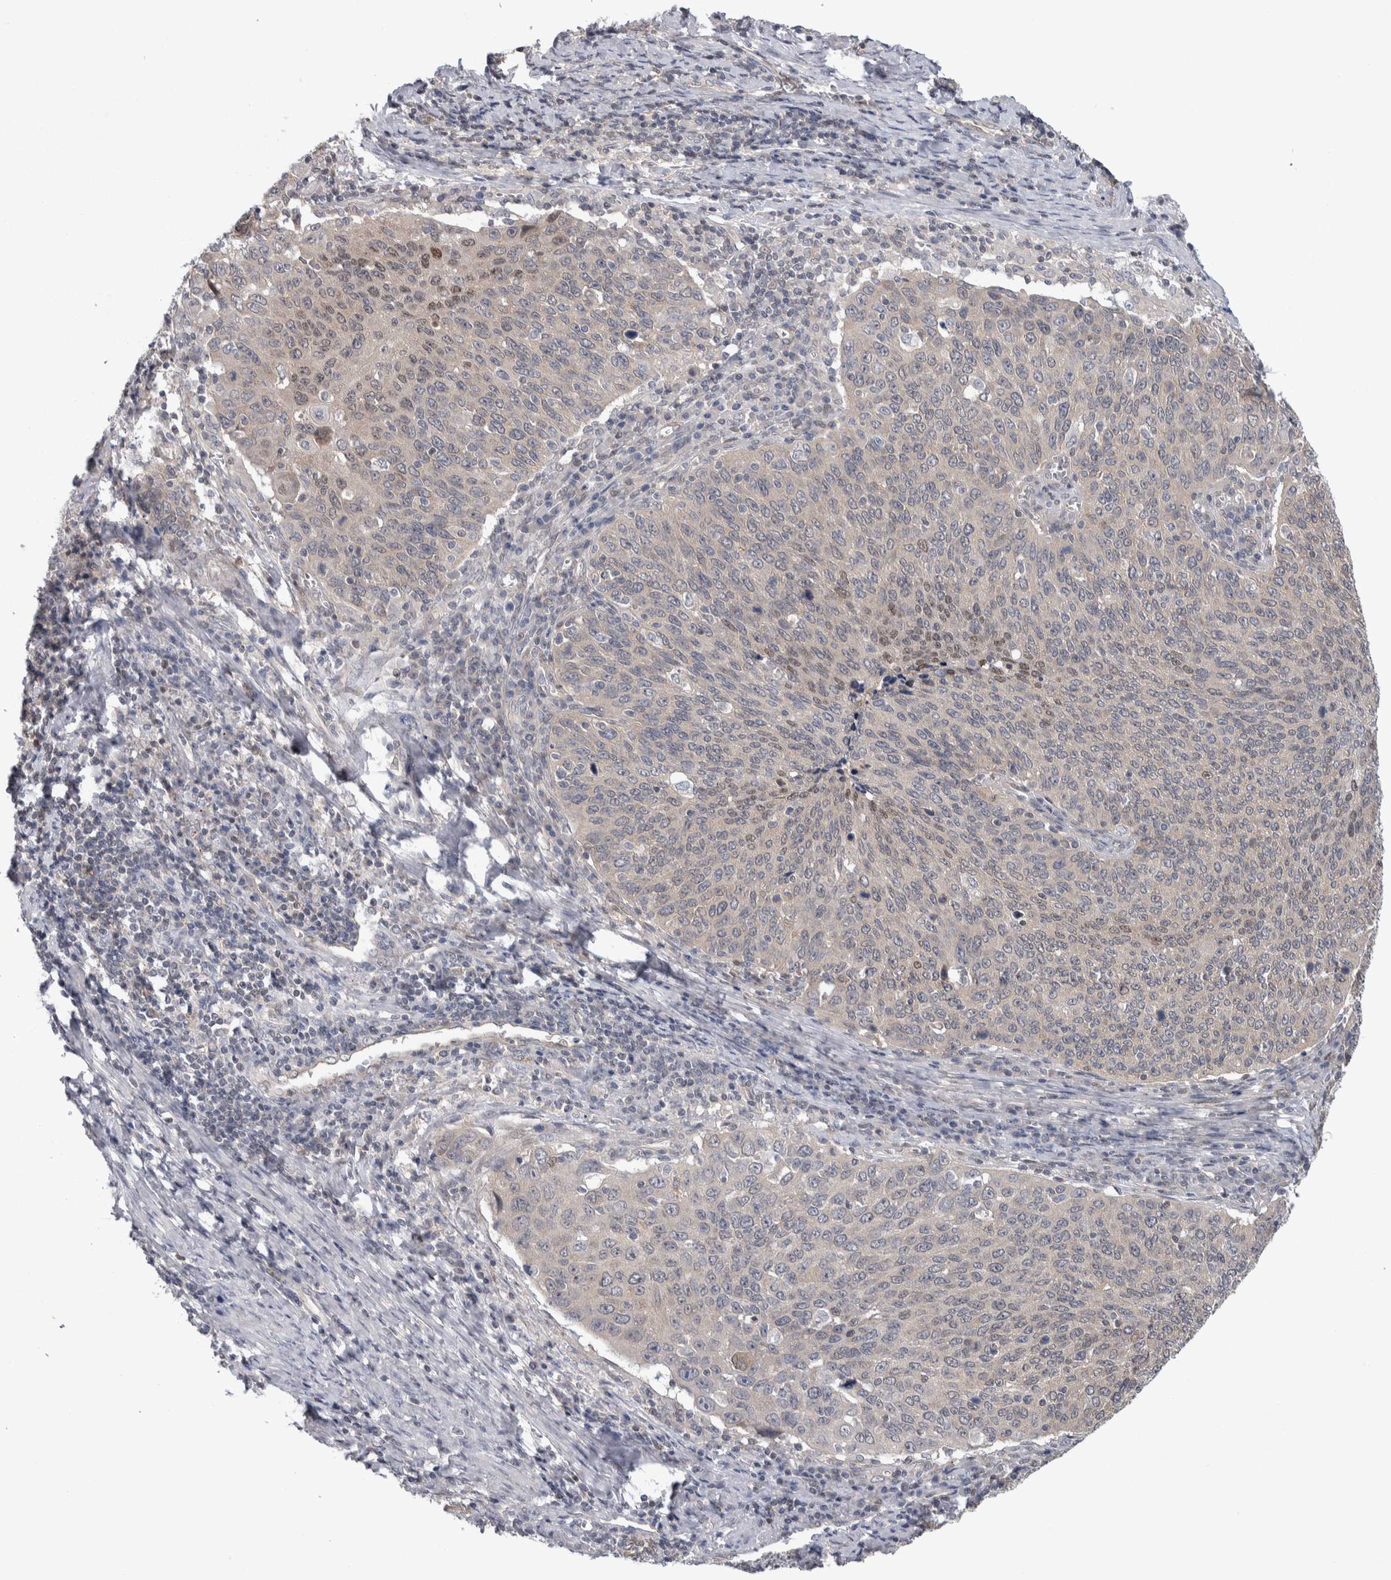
{"staining": {"intensity": "weak", "quantity": "<25%", "location": "nuclear"}, "tissue": "cervical cancer", "cell_type": "Tumor cells", "image_type": "cancer", "snomed": [{"axis": "morphology", "description": "Squamous cell carcinoma, NOS"}, {"axis": "topography", "description": "Cervix"}], "caption": "Tumor cells show no significant protein expression in cervical cancer. (DAB immunohistochemistry (IHC), high magnification).", "gene": "TAX1BP1", "patient": {"sex": "female", "age": 53}}